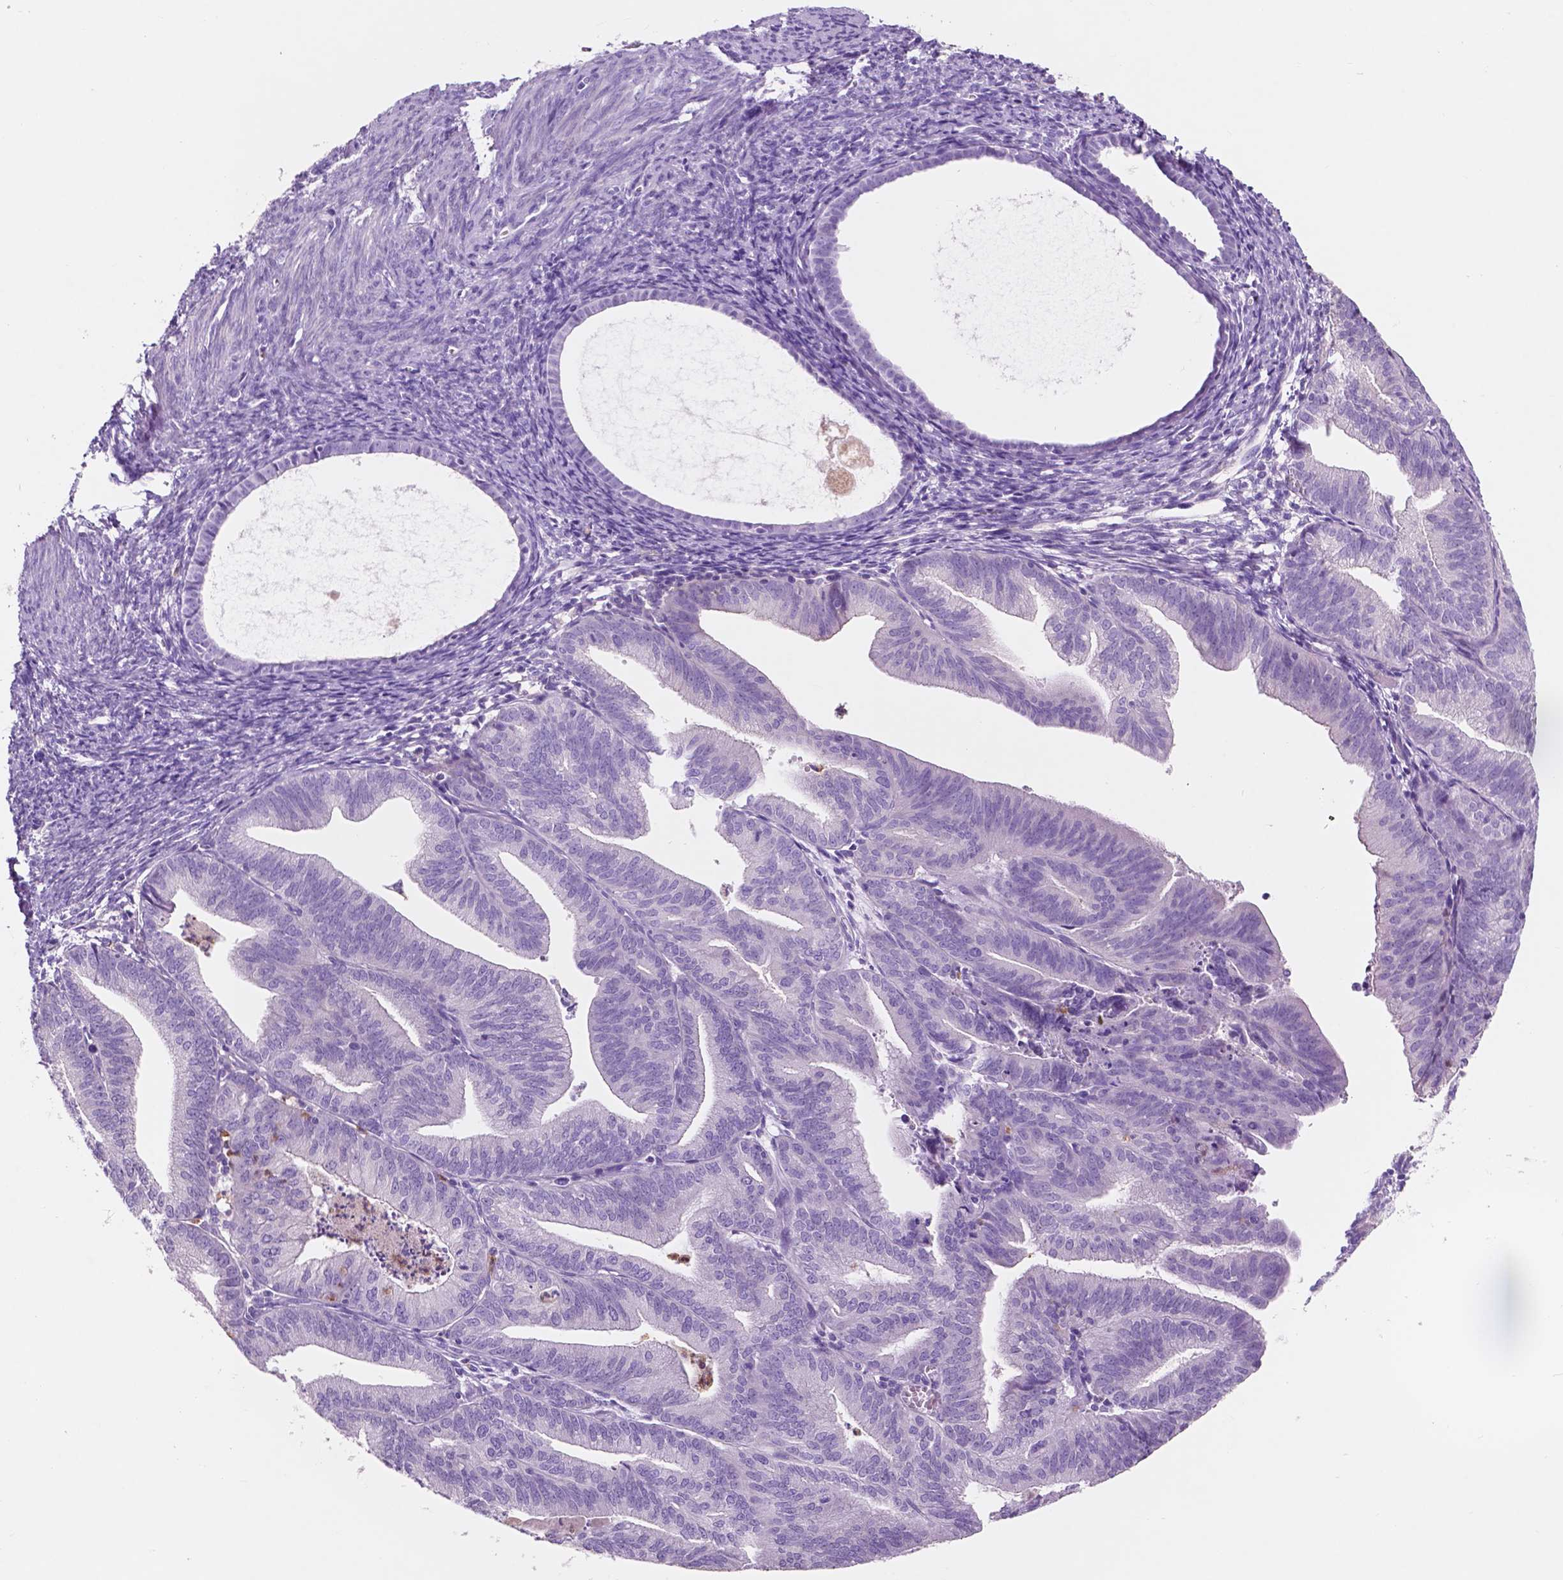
{"staining": {"intensity": "negative", "quantity": "none", "location": "none"}, "tissue": "endometrial cancer", "cell_type": "Tumor cells", "image_type": "cancer", "snomed": [{"axis": "morphology", "description": "Adenocarcinoma, NOS"}, {"axis": "topography", "description": "Endometrium"}], "caption": "Immunohistochemistry (IHC) of endometrial adenocarcinoma reveals no expression in tumor cells.", "gene": "CUZD1", "patient": {"sex": "female", "age": 70}}